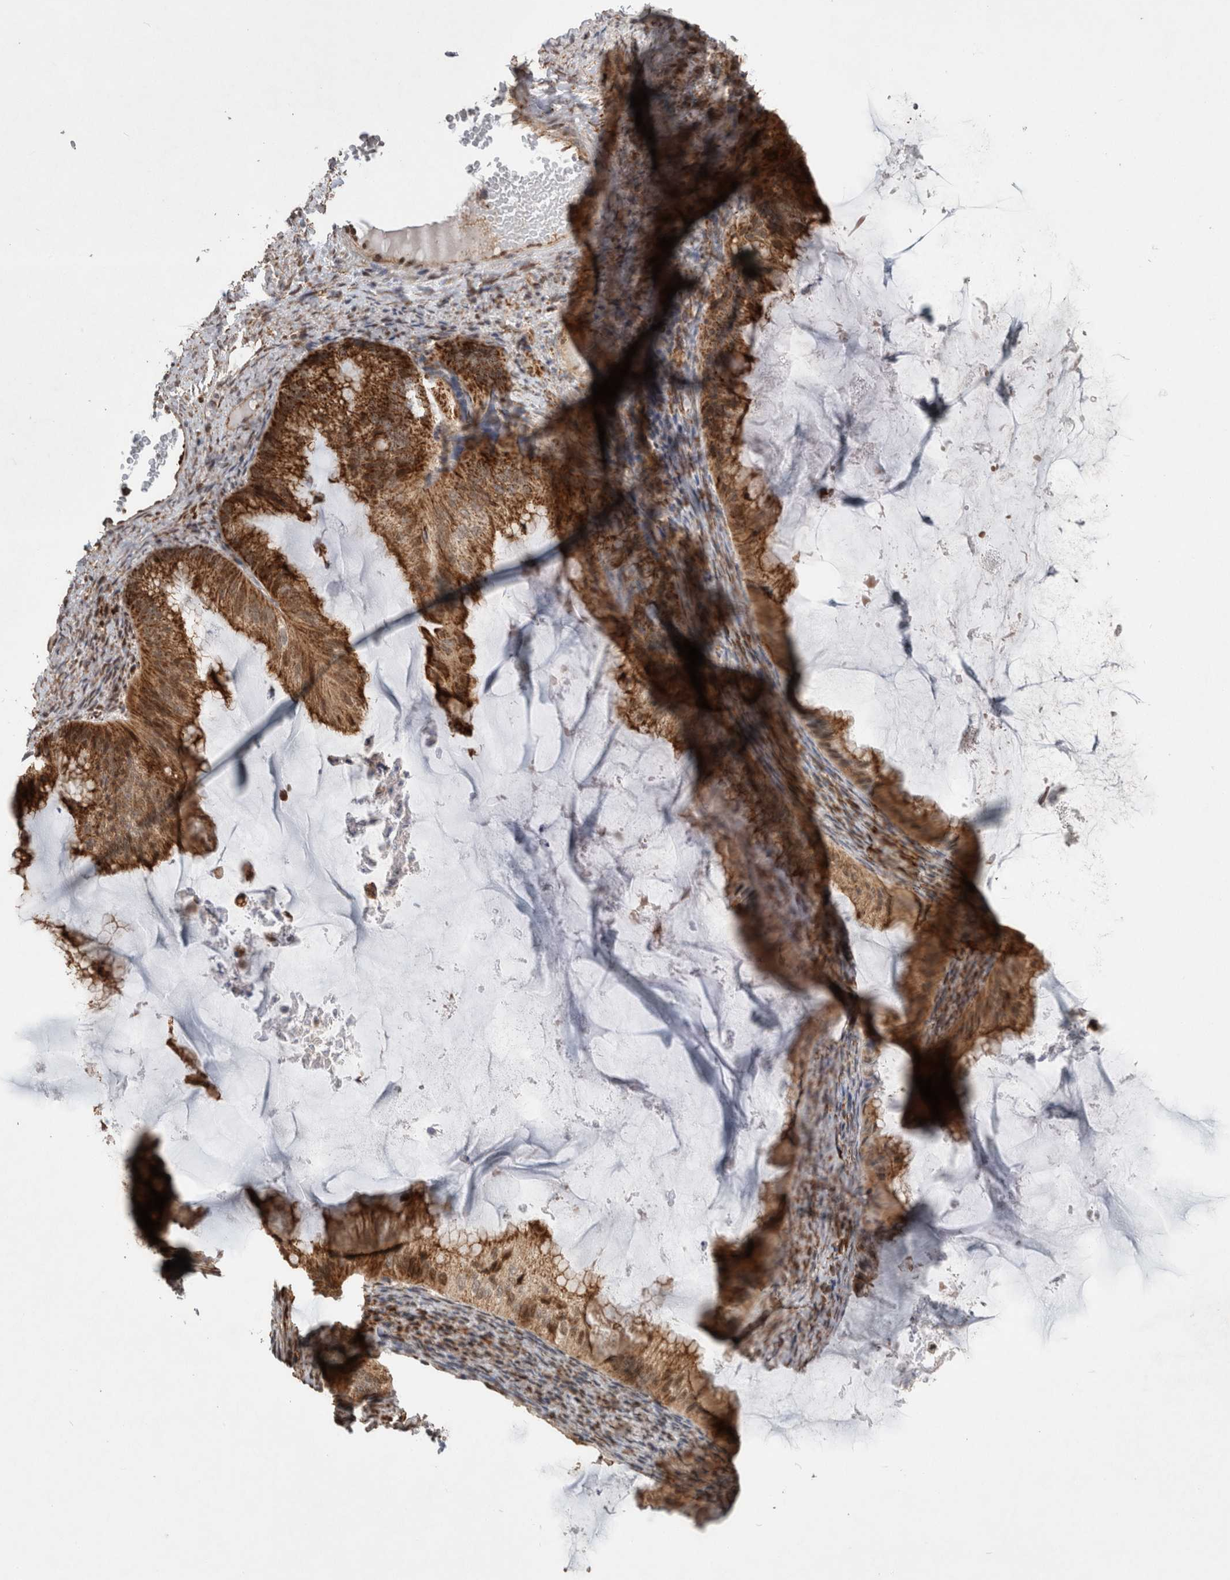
{"staining": {"intensity": "strong", "quantity": ">75%", "location": "cytoplasmic/membranous"}, "tissue": "ovarian cancer", "cell_type": "Tumor cells", "image_type": "cancer", "snomed": [{"axis": "morphology", "description": "Cystadenocarcinoma, mucinous, NOS"}, {"axis": "topography", "description": "Ovary"}], "caption": "An immunohistochemistry image of tumor tissue is shown. Protein staining in brown shows strong cytoplasmic/membranous positivity in ovarian cancer (mucinous cystadenocarcinoma) within tumor cells.", "gene": "MRPL37", "patient": {"sex": "female", "age": 61}}